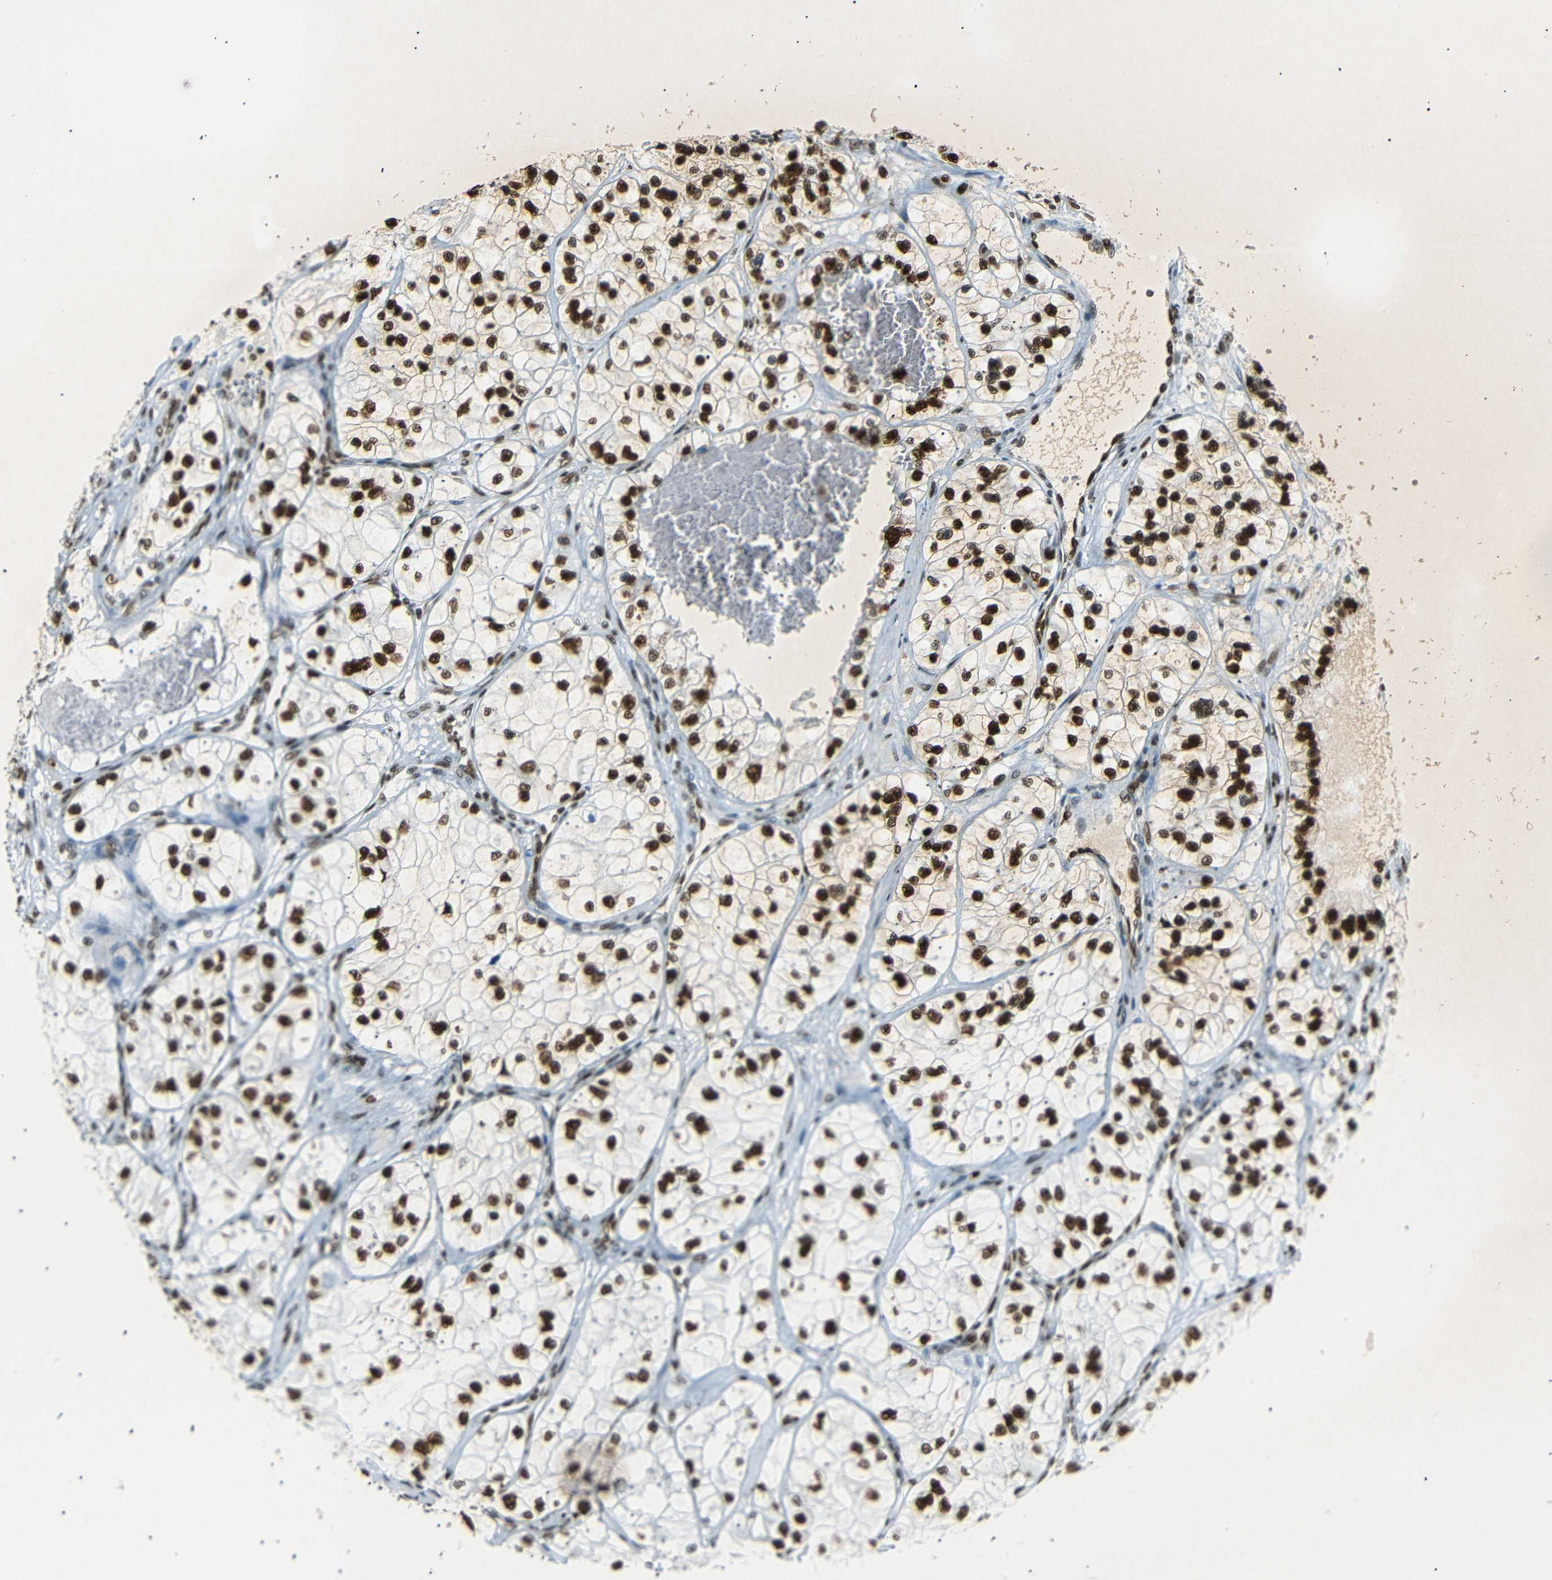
{"staining": {"intensity": "strong", "quantity": ">75%", "location": "nuclear"}, "tissue": "renal cancer", "cell_type": "Tumor cells", "image_type": "cancer", "snomed": [{"axis": "morphology", "description": "Adenocarcinoma, NOS"}, {"axis": "topography", "description": "Kidney"}], "caption": "This is an image of IHC staining of renal cancer, which shows strong positivity in the nuclear of tumor cells.", "gene": "HMGN1", "patient": {"sex": "female", "age": 57}}